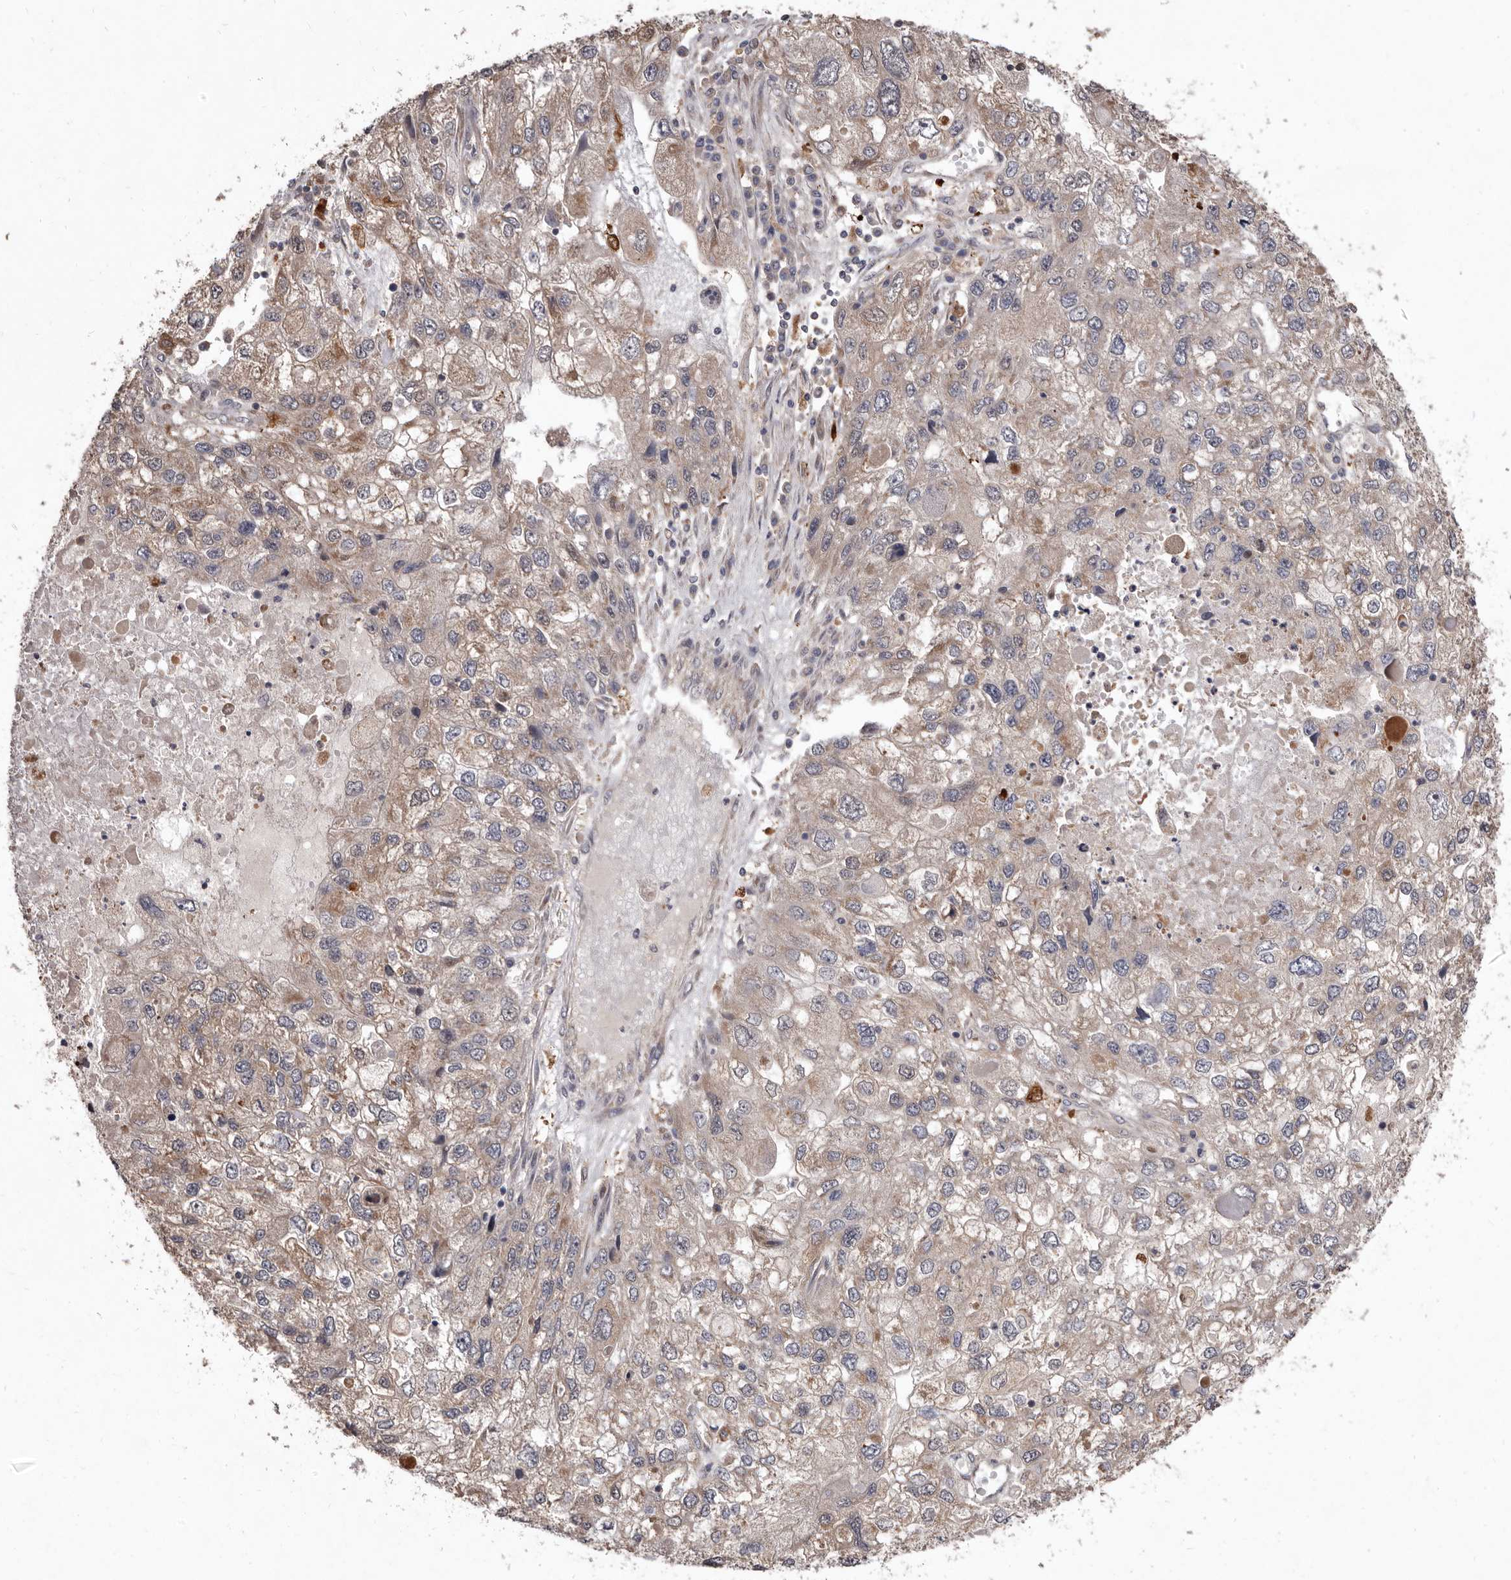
{"staining": {"intensity": "weak", "quantity": "25%-75%", "location": "cytoplasmic/membranous"}, "tissue": "endometrial cancer", "cell_type": "Tumor cells", "image_type": "cancer", "snomed": [{"axis": "morphology", "description": "Adenocarcinoma, NOS"}, {"axis": "topography", "description": "Endometrium"}], "caption": "About 25%-75% of tumor cells in endometrial cancer demonstrate weak cytoplasmic/membranous protein expression as visualized by brown immunohistochemical staining.", "gene": "FLAD1", "patient": {"sex": "female", "age": 49}}